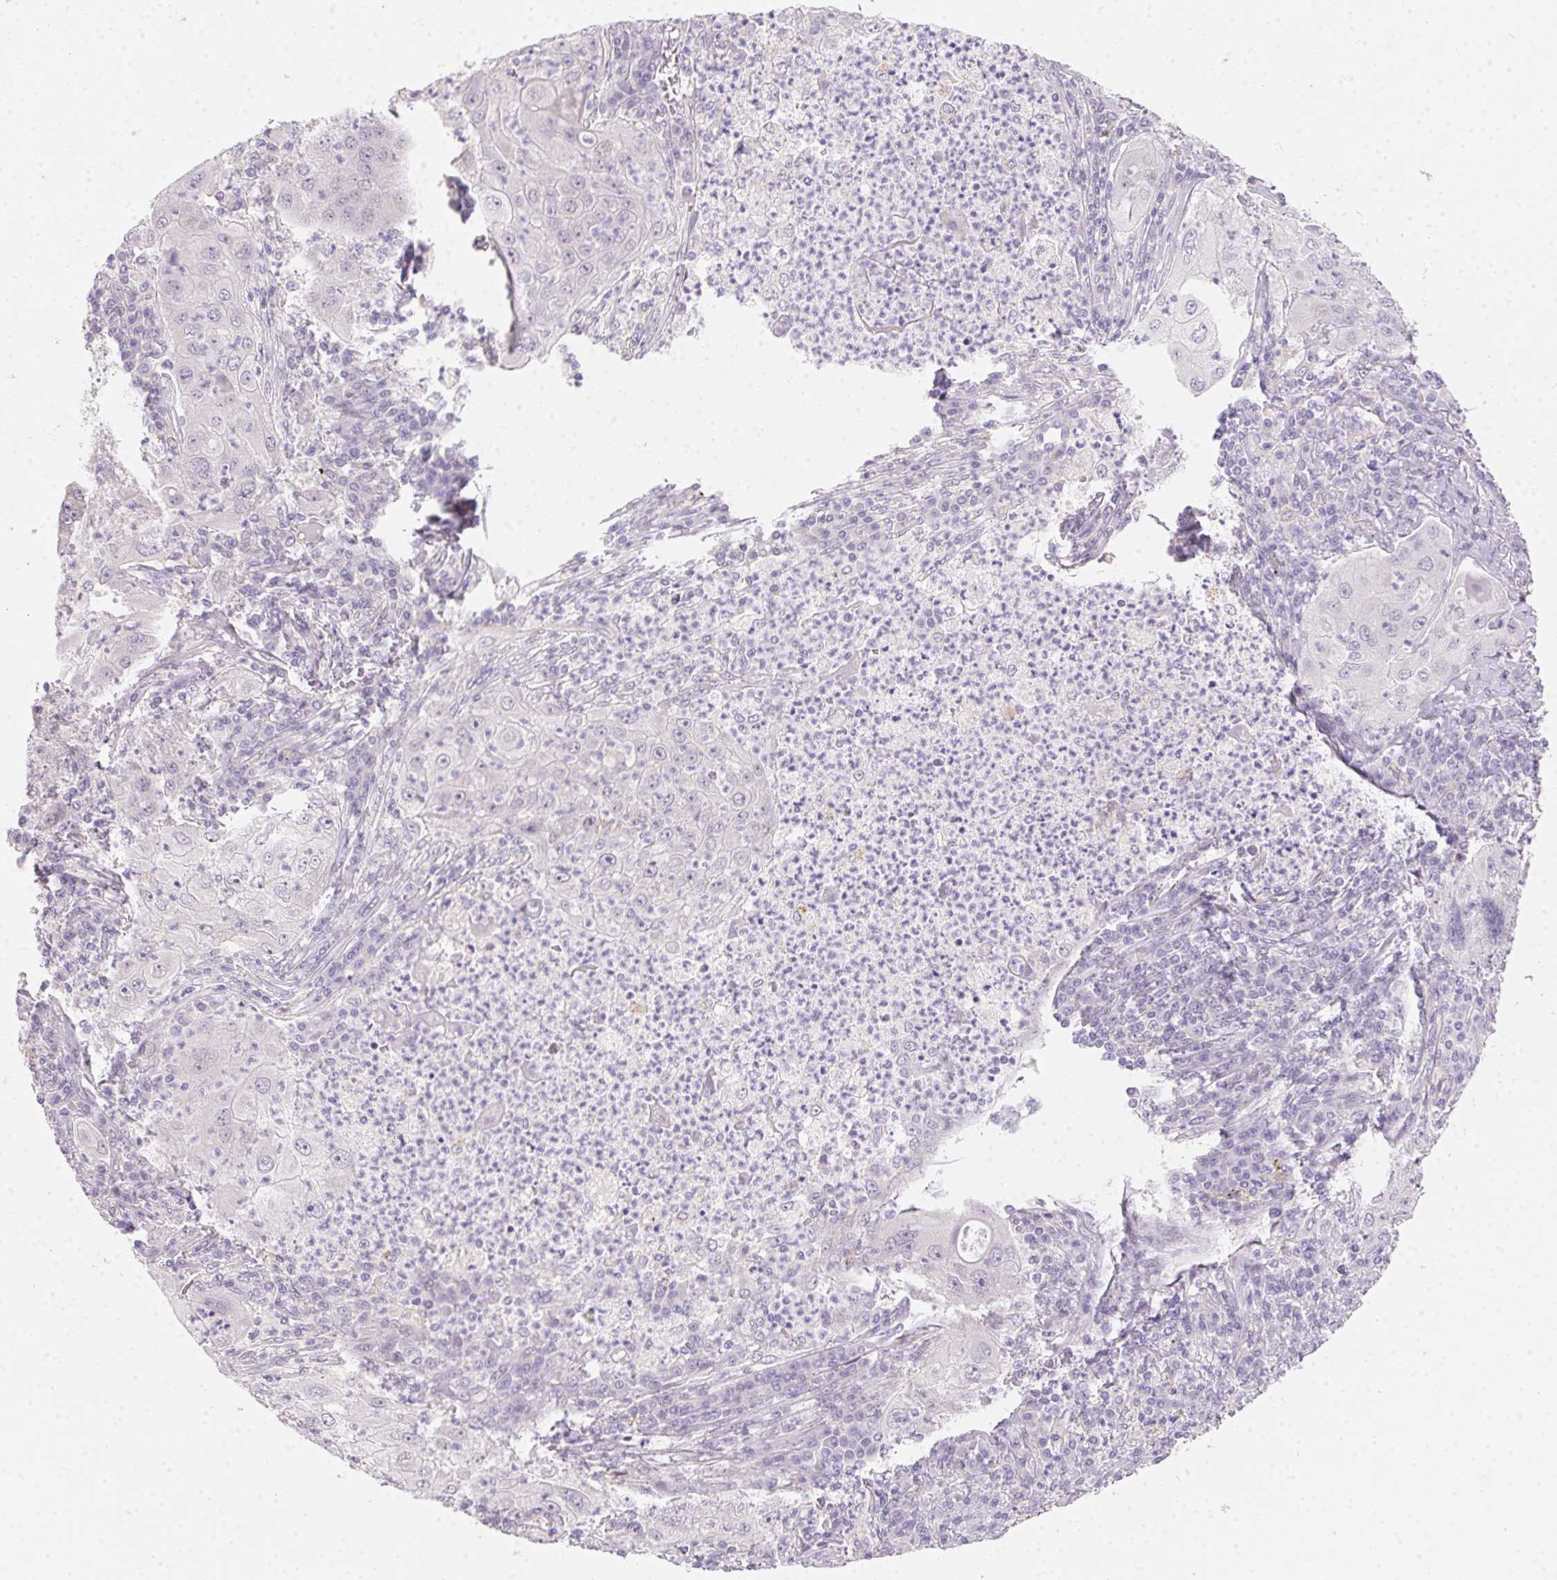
{"staining": {"intensity": "negative", "quantity": "none", "location": "none"}, "tissue": "lung cancer", "cell_type": "Tumor cells", "image_type": "cancer", "snomed": [{"axis": "morphology", "description": "Squamous cell carcinoma, NOS"}, {"axis": "topography", "description": "Lung"}], "caption": "This is an immunohistochemistry (IHC) micrograph of human squamous cell carcinoma (lung). There is no positivity in tumor cells.", "gene": "MORC1", "patient": {"sex": "female", "age": 59}}